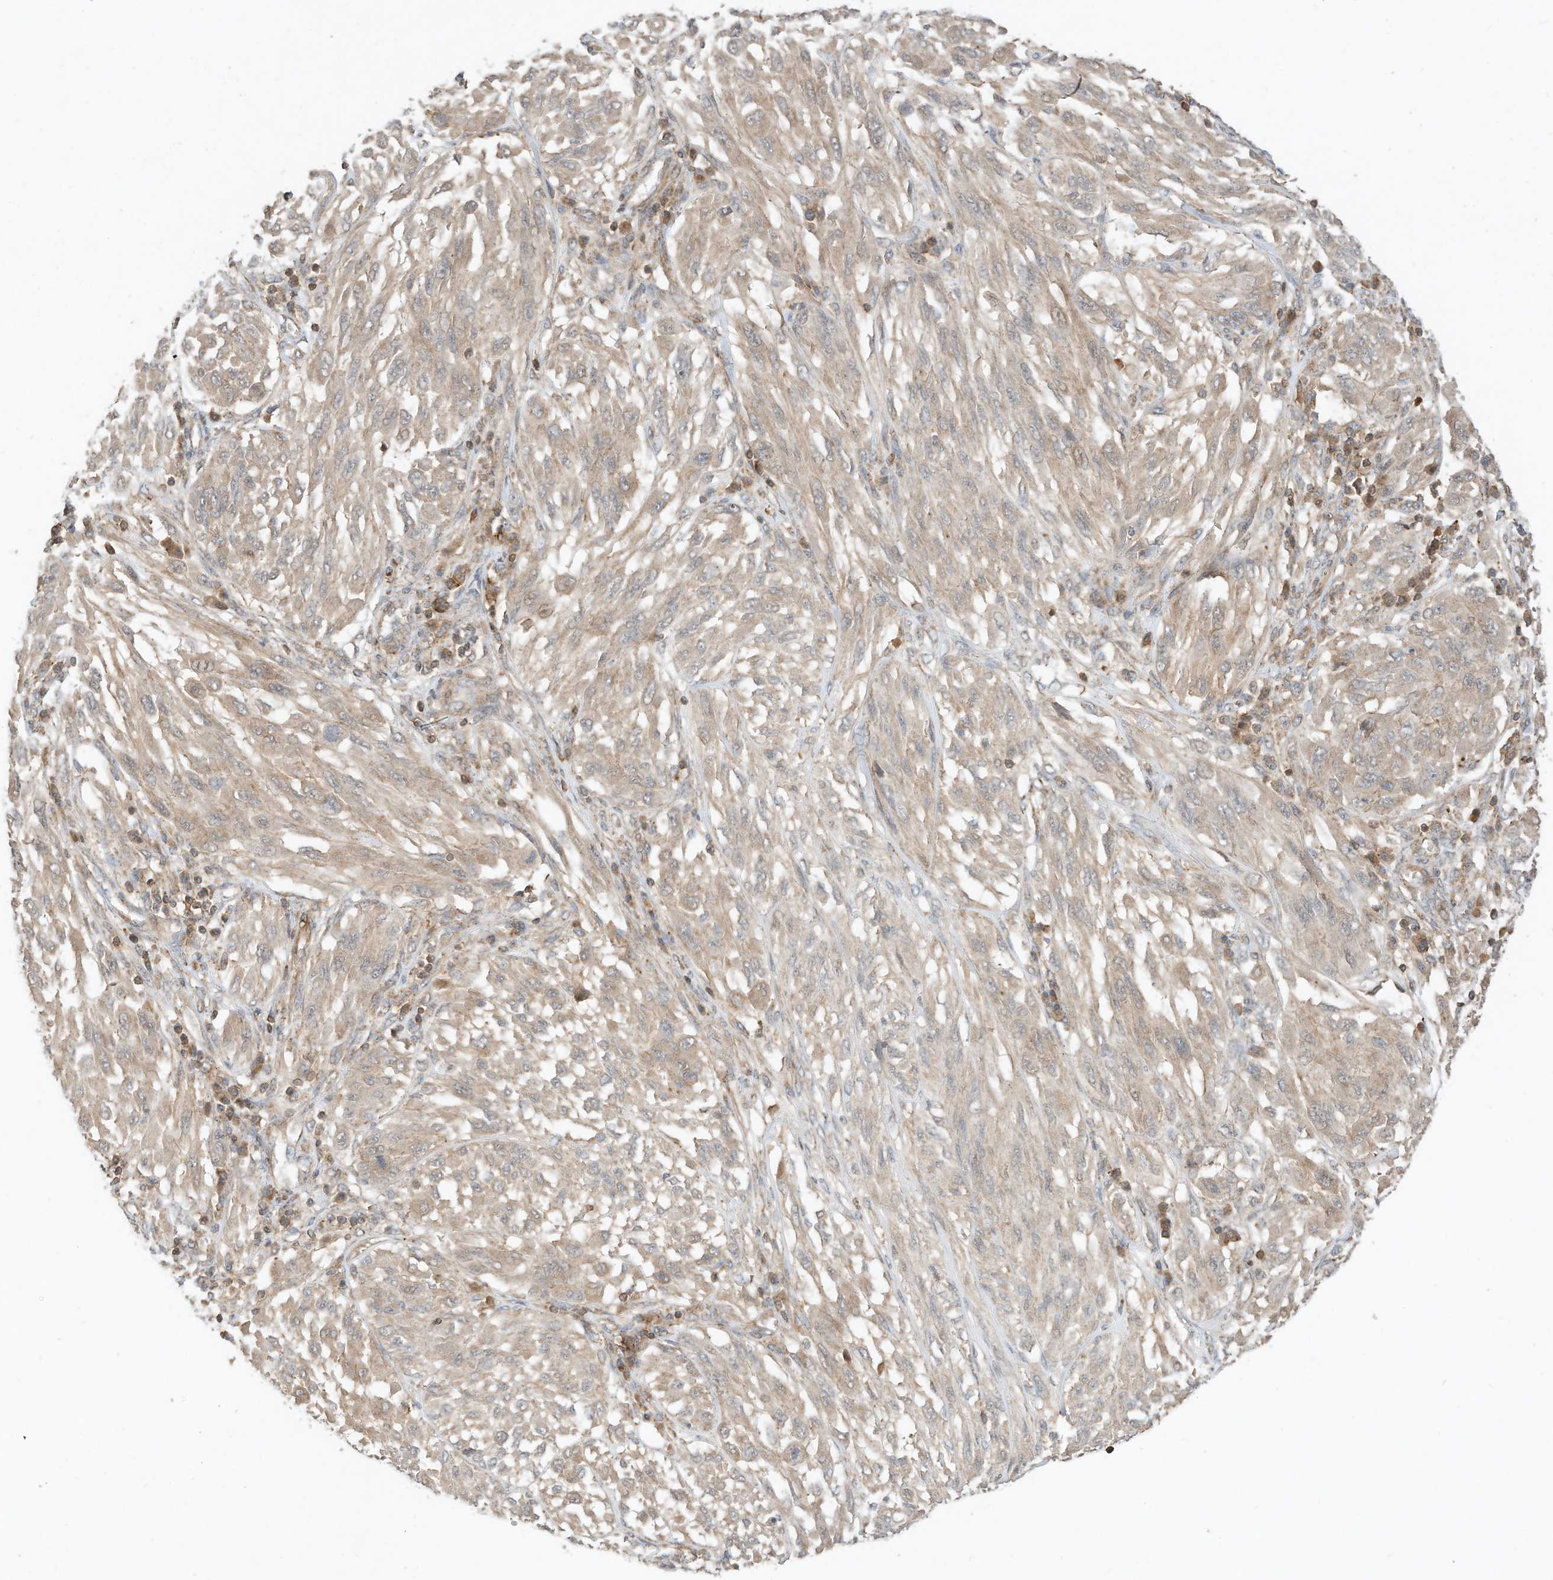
{"staining": {"intensity": "weak", "quantity": "<25%", "location": "cytoplasmic/membranous"}, "tissue": "melanoma", "cell_type": "Tumor cells", "image_type": "cancer", "snomed": [{"axis": "morphology", "description": "Malignant melanoma, NOS"}, {"axis": "topography", "description": "Skin"}], "caption": "Melanoma was stained to show a protein in brown. There is no significant expression in tumor cells. (DAB (3,3'-diaminobenzidine) IHC visualized using brightfield microscopy, high magnification).", "gene": "CPAMD8", "patient": {"sex": "female", "age": 91}}